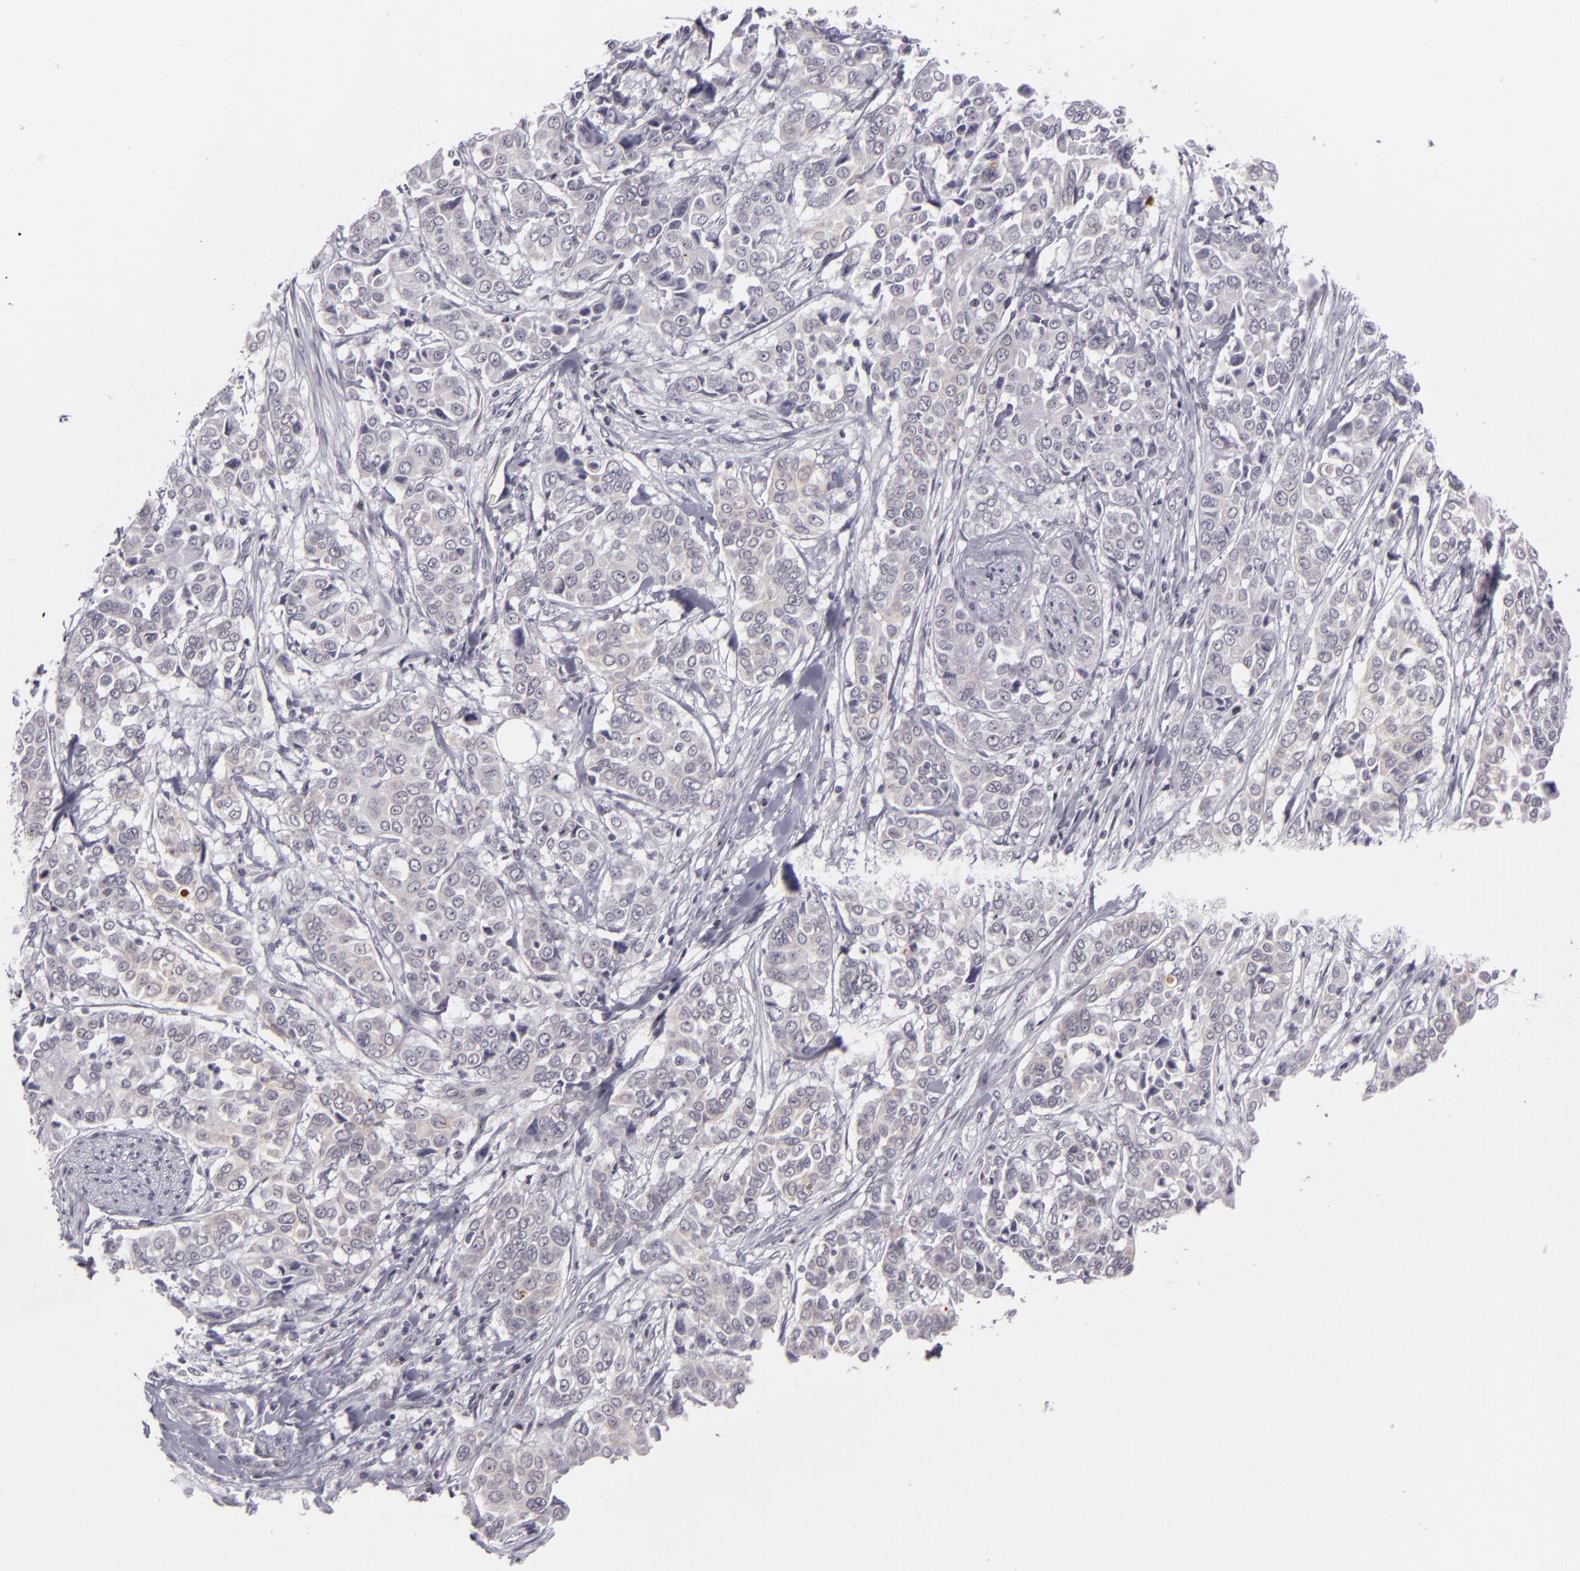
{"staining": {"intensity": "negative", "quantity": "none", "location": "none"}, "tissue": "pancreatic cancer", "cell_type": "Tumor cells", "image_type": "cancer", "snomed": [{"axis": "morphology", "description": "Adenocarcinoma, NOS"}, {"axis": "topography", "description": "Pancreas"}], "caption": "This is an immunohistochemistry image of human pancreatic cancer. There is no positivity in tumor cells.", "gene": "ZNF205", "patient": {"sex": "female", "age": 52}}